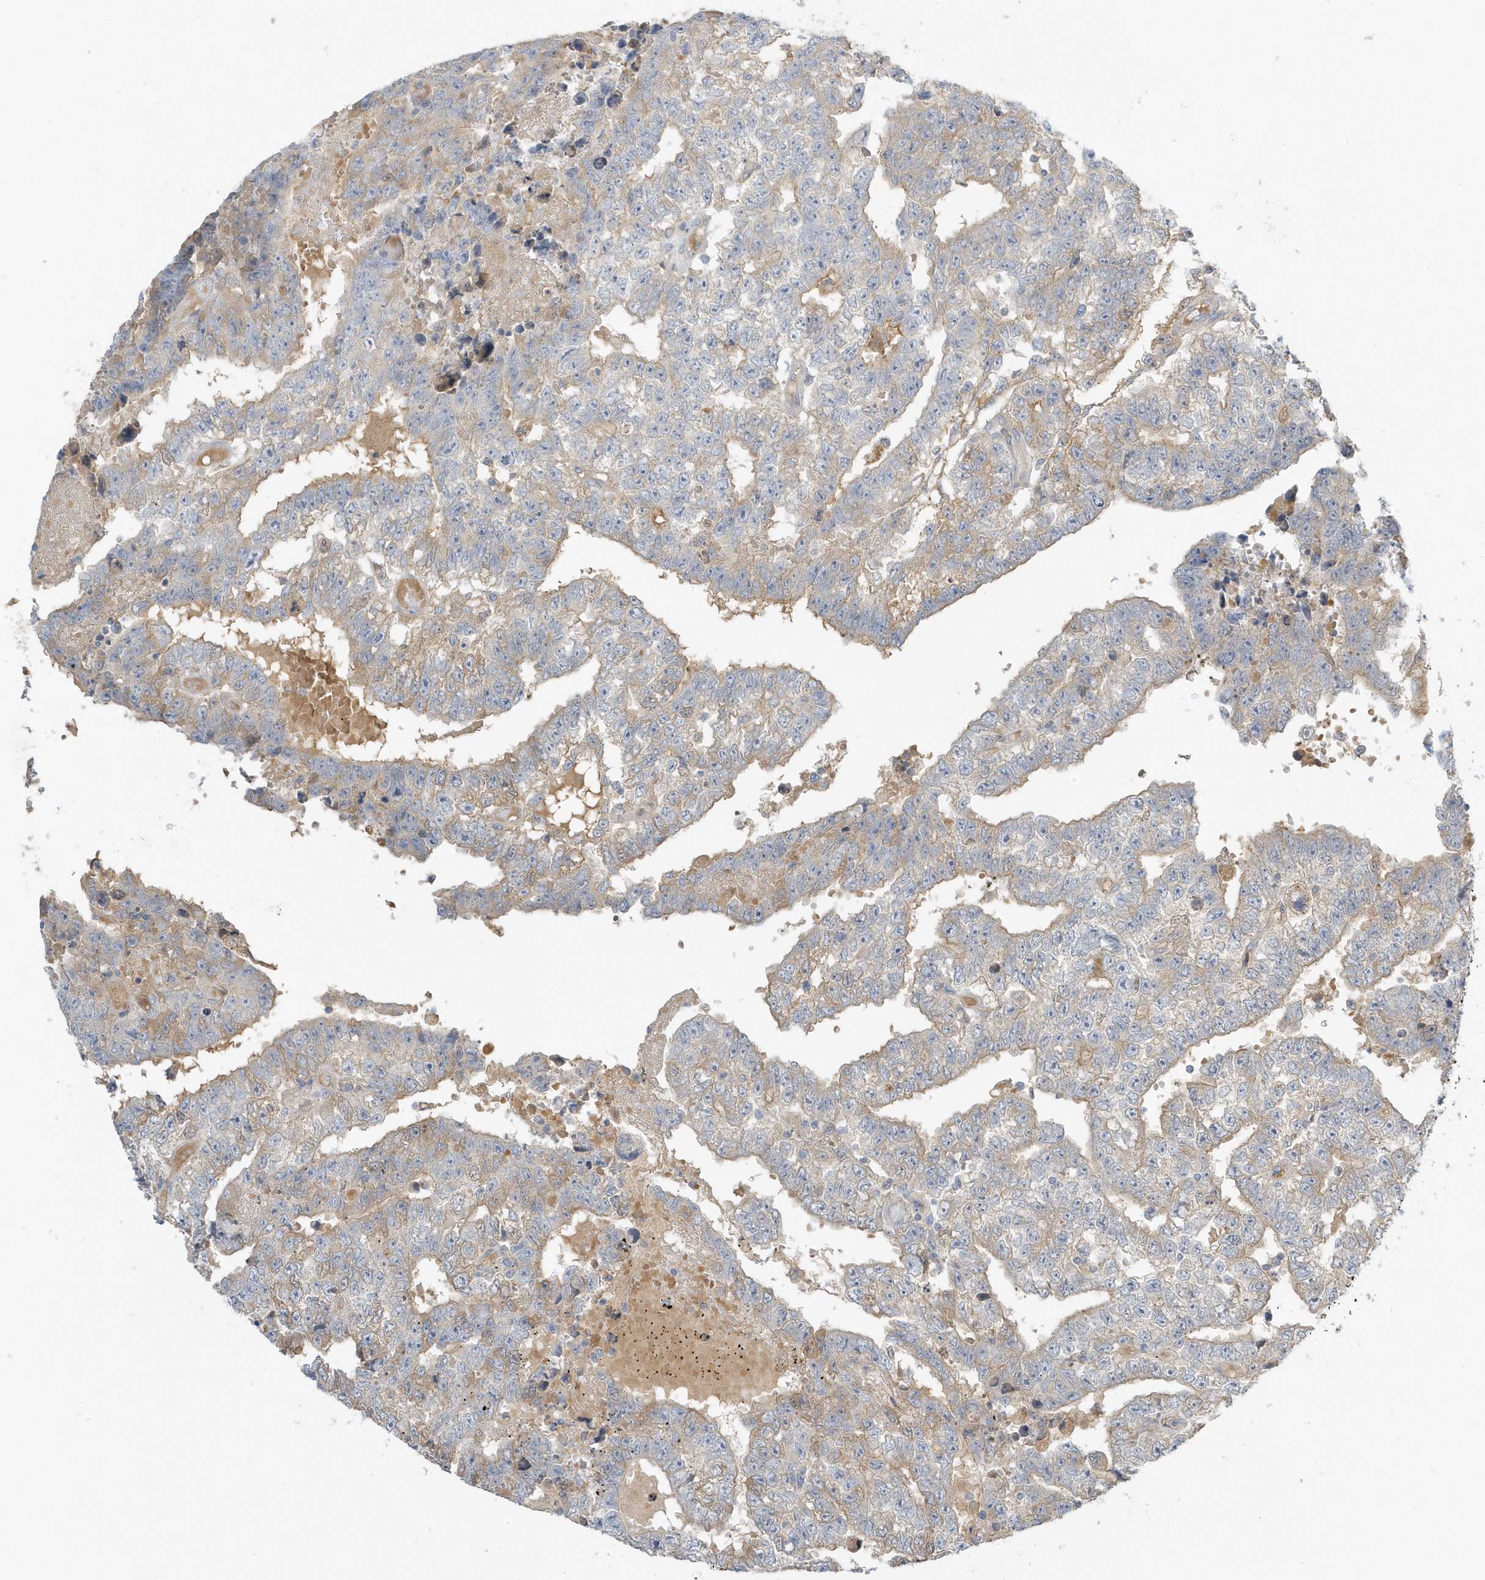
{"staining": {"intensity": "weak", "quantity": "25%-75%", "location": "cytoplasmic/membranous"}, "tissue": "testis cancer", "cell_type": "Tumor cells", "image_type": "cancer", "snomed": [{"axis": "morphology", "description": "Carcinoma, Embryonal, NOS"}, {"axis": "topography", "description": "Testis"}], "caption": "Tumor cells display weak cytoplasmic/membranous positivity in approximately 25%-75% of cells in testis cancer.", "gene": "USP53", "patient": {"sex": "male", "age": 25}}